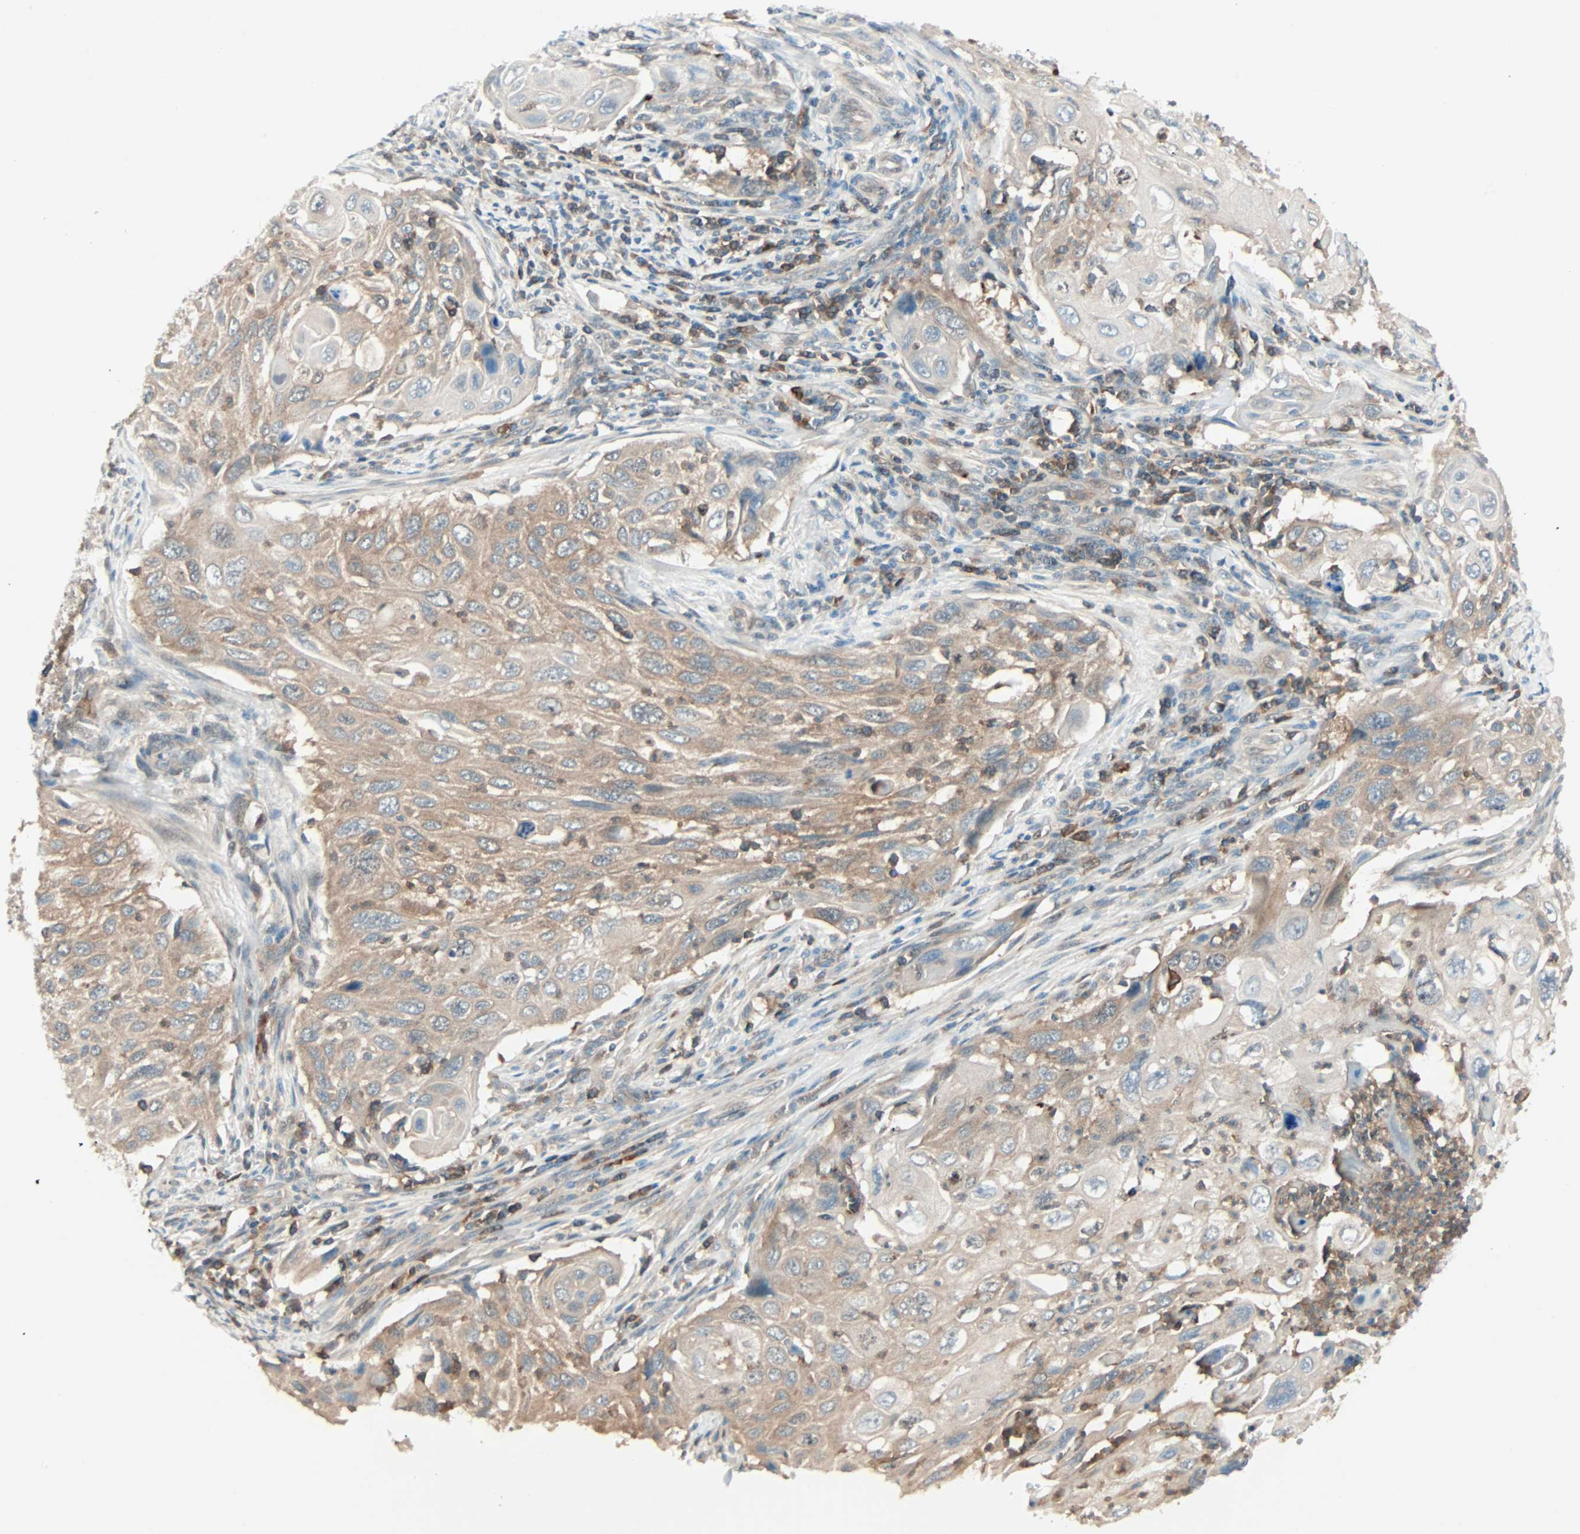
{"staining": {"intensity": "moderate", "quantity": ">75%", "location": "cytoplasmic/membranous"}, "tissue": "cervical cancer", "cell_type": "Tumor cells", "image_type": "cancer", "snomed": [{"axis": "morphology", "description": "Squamous cell carcinoma, NOS"}, {"axis": "topography", "description": "Cervix"}], "caption": "Protein positivity by immunohistochemistry (IHC) displays moderate cytoplasmic/membranous positivity in approximately >75% of tumor cells in cervical squamous cell carcinoma.", "gene": "SMIM8", "patient": {"sex": "female", "age": 70}}